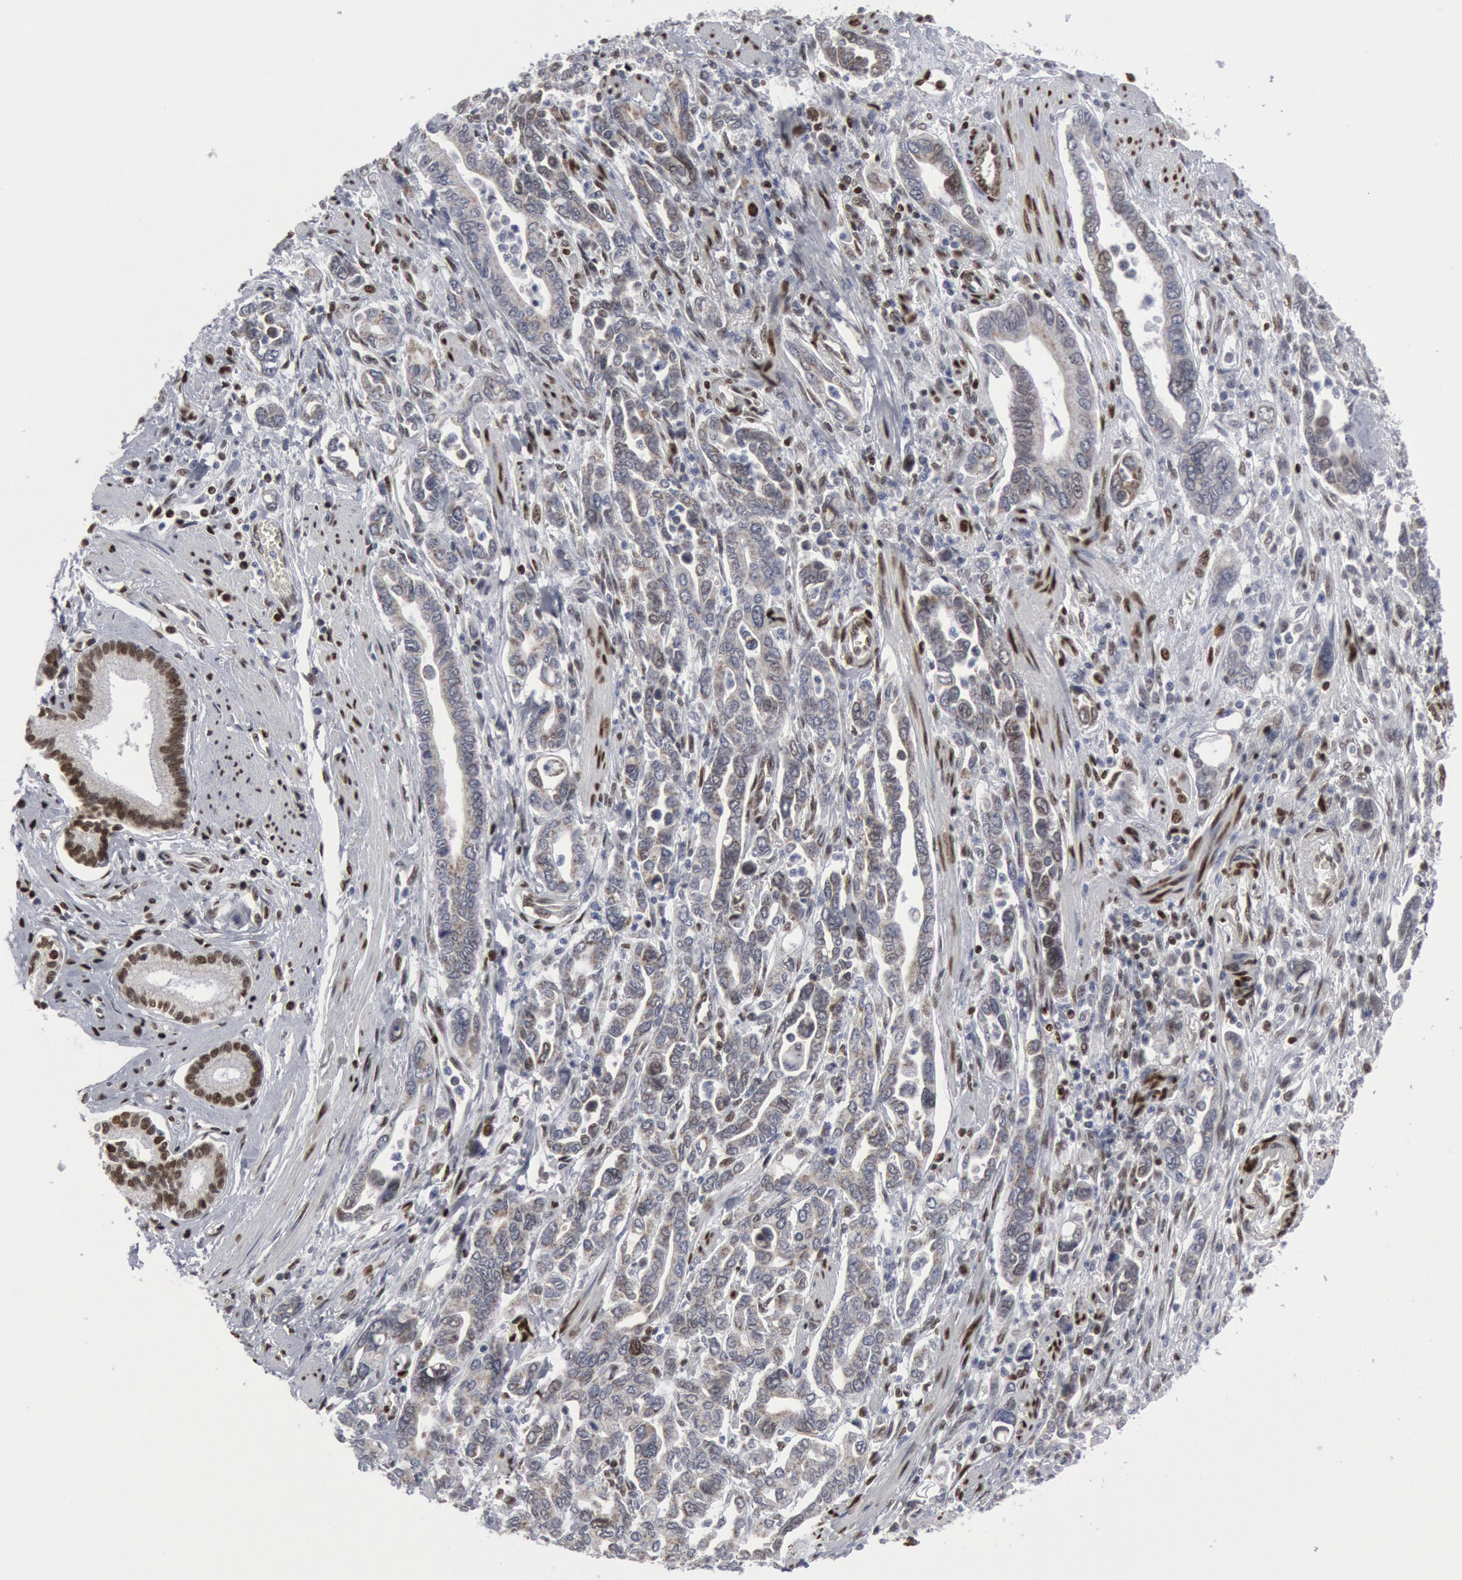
{"staining": {"intensity": "negative", "quantity": "none", "location": "none"}, "tissue": "pancreatic cancer", "cell_type": "Tumor cells", "image_type": "cancer", "snomed": [{"axis": "morphology", "description": "Adenocarcinoma, NOS"}, {"axis": "topography", "description": "Pancreas"}], "caption": "High power microscopy micrograph of an immunohistochemistry photomicrograph of adenocarcinoma (pancreatic), revealing no significant expression in tumor cells.", "gene": "MECP2", "patient": {"sex": "female", "age": 57}}